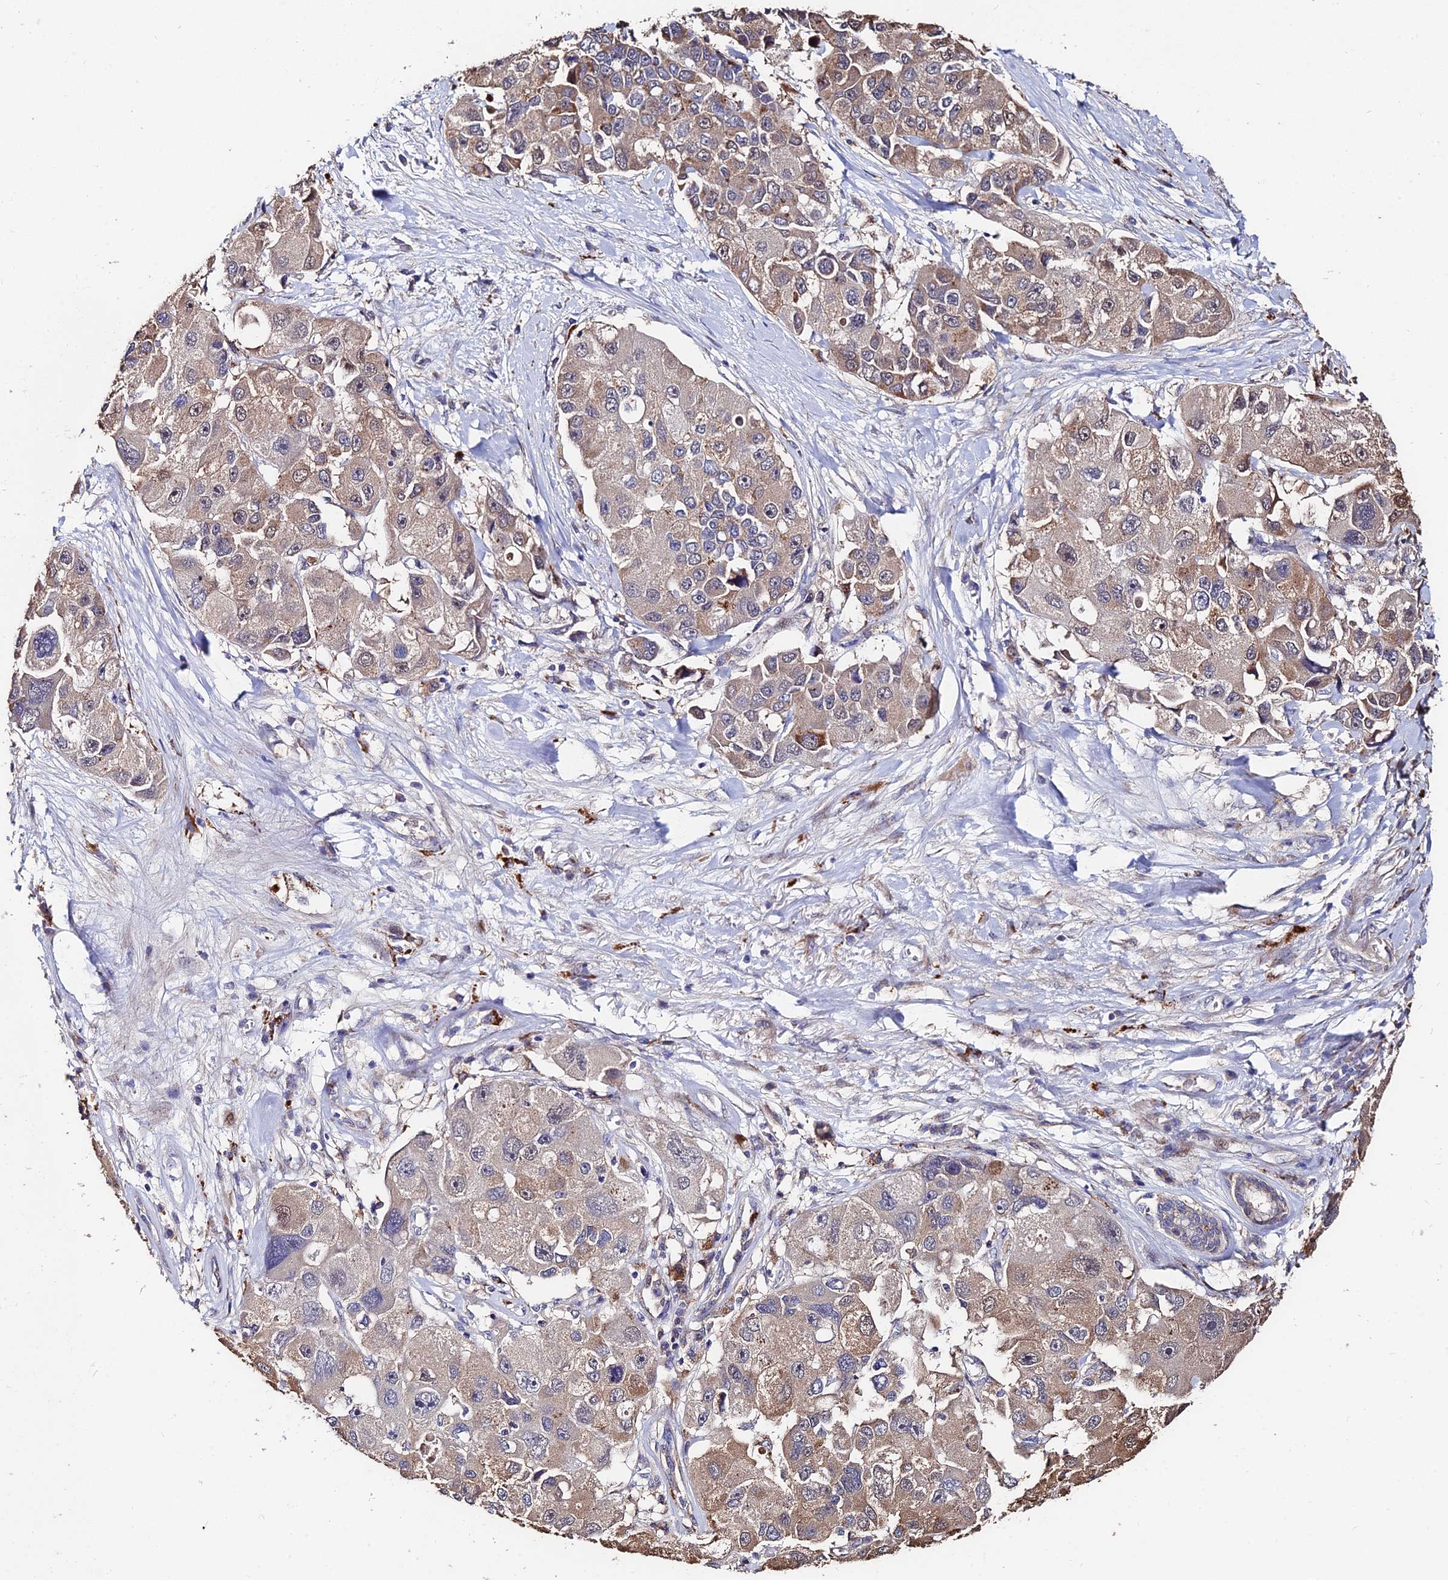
{"staining": {"intensity": "weak", "quantity": ">75%", "location": "cytoplasmic/membranous"}, "tissue": "lung cancer", "cell_type": "Tumor cells", "image_type": "cancer", "snomed": [{"axis": "morphology", "description": "Adenocarcinoma, NOS"}, {"axis": "topography", "description": "Lung"}], "caption": "Immunohistochemistry (IHC) photomicrograph of lung cancer stained for a protein (brown), which exhibits low levels of weak cytoplasmic/membranous positivity in approximately >75% of tumor cells.", "gene": "ACTR5", "patient": {"sex": "female", "age": 54}}